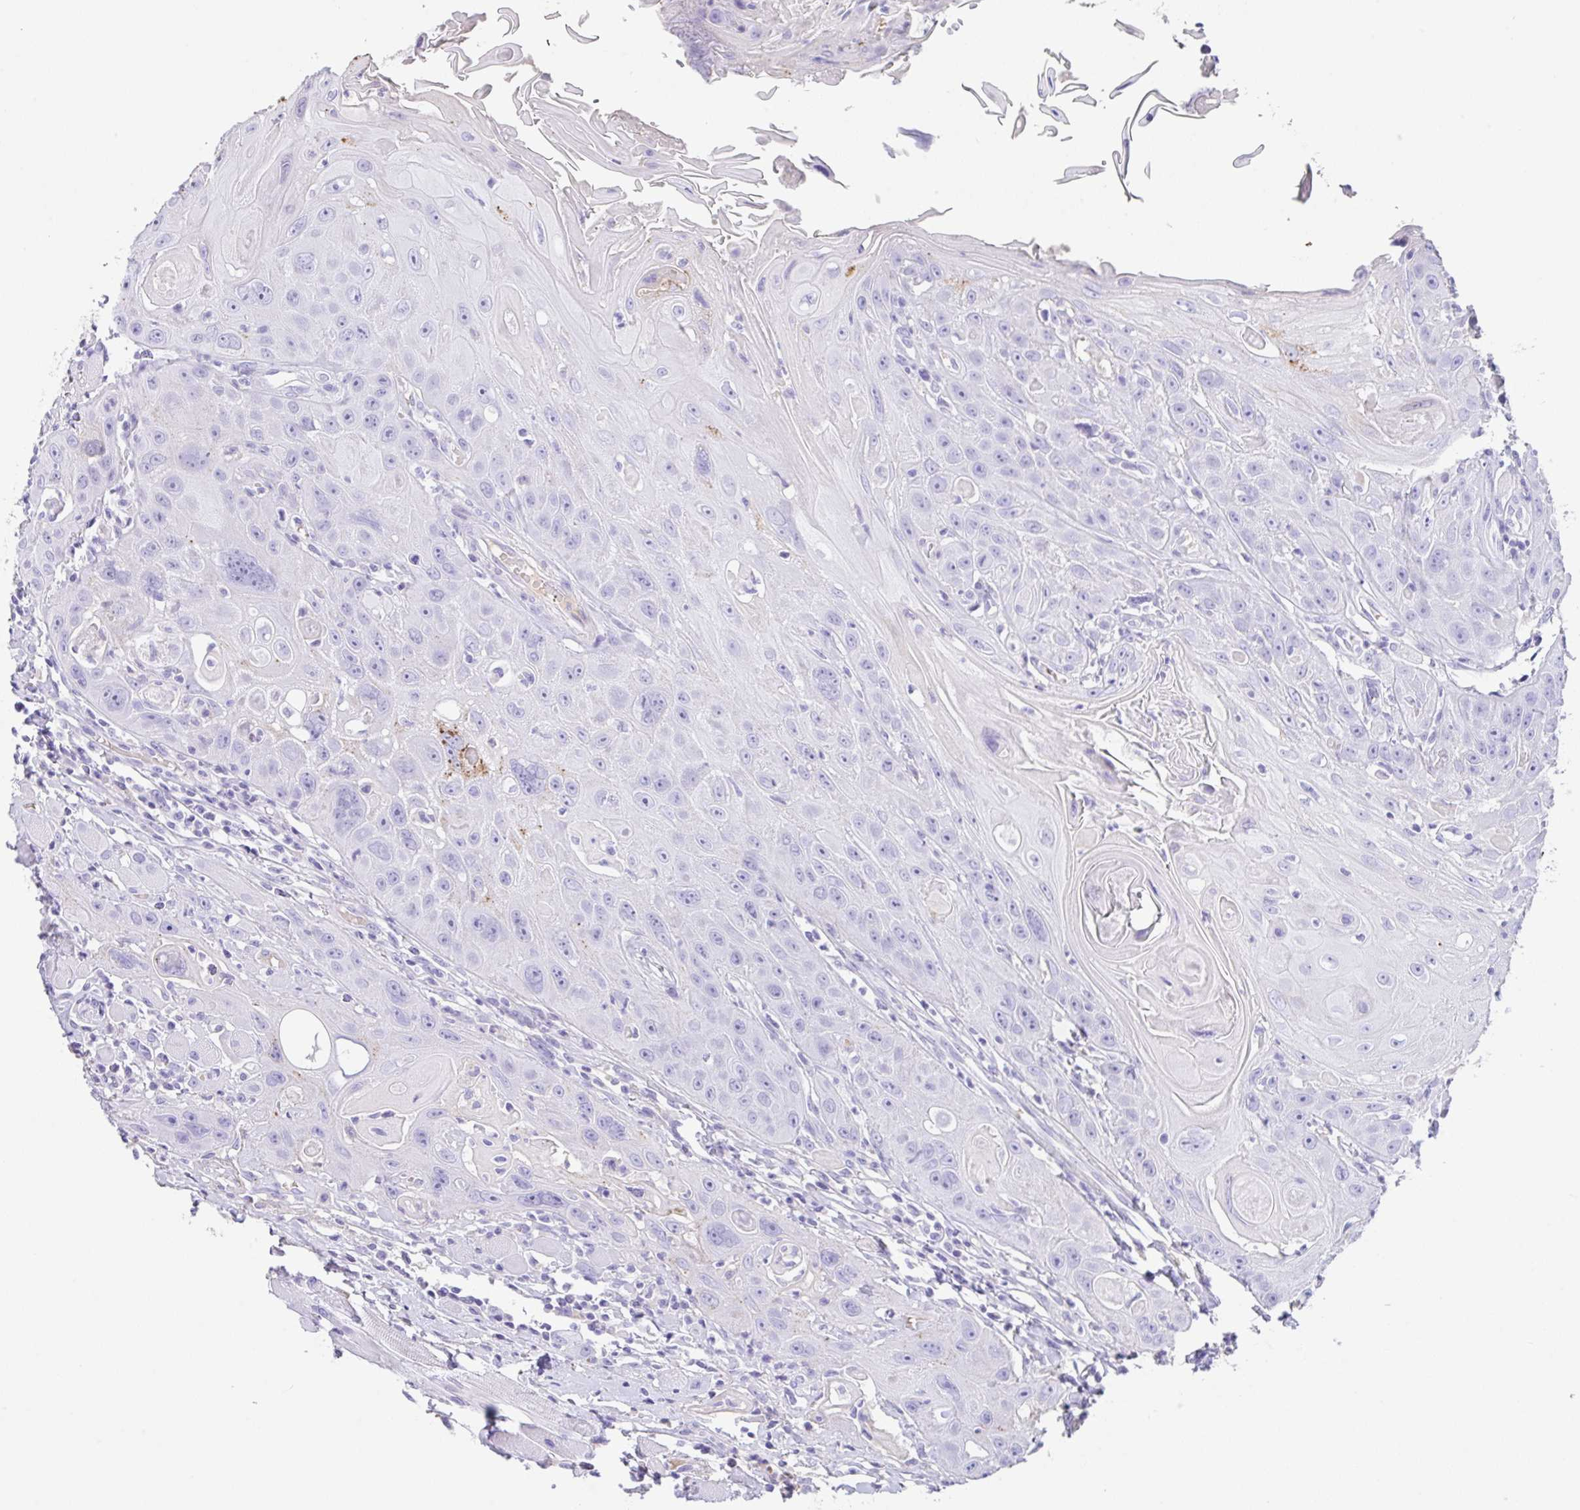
{"staining": {"intensity": "moderate", "quantity": "<25%", "location": "cytoplasmic/membranous"}, "tissue": "head and neck cancer", "cell_type": "Tumor cells", "image_type": "cancer", "snomed": [{"axis": "morphology", "description": "Squamous cell carcinoma, NOS"}, {"axis": "topography", "description": "Head-Neck"}], "caption": "A brown stain shows moderate cytoplasmic/membranous positivity of a protein in squamous cell carcinoma (head and neck) tumor cells. (DAB = brown stain, brightfield microscopy at high magnification).", "gene": "HOXC12", "patient": {"sex": "female", "age": 59}}